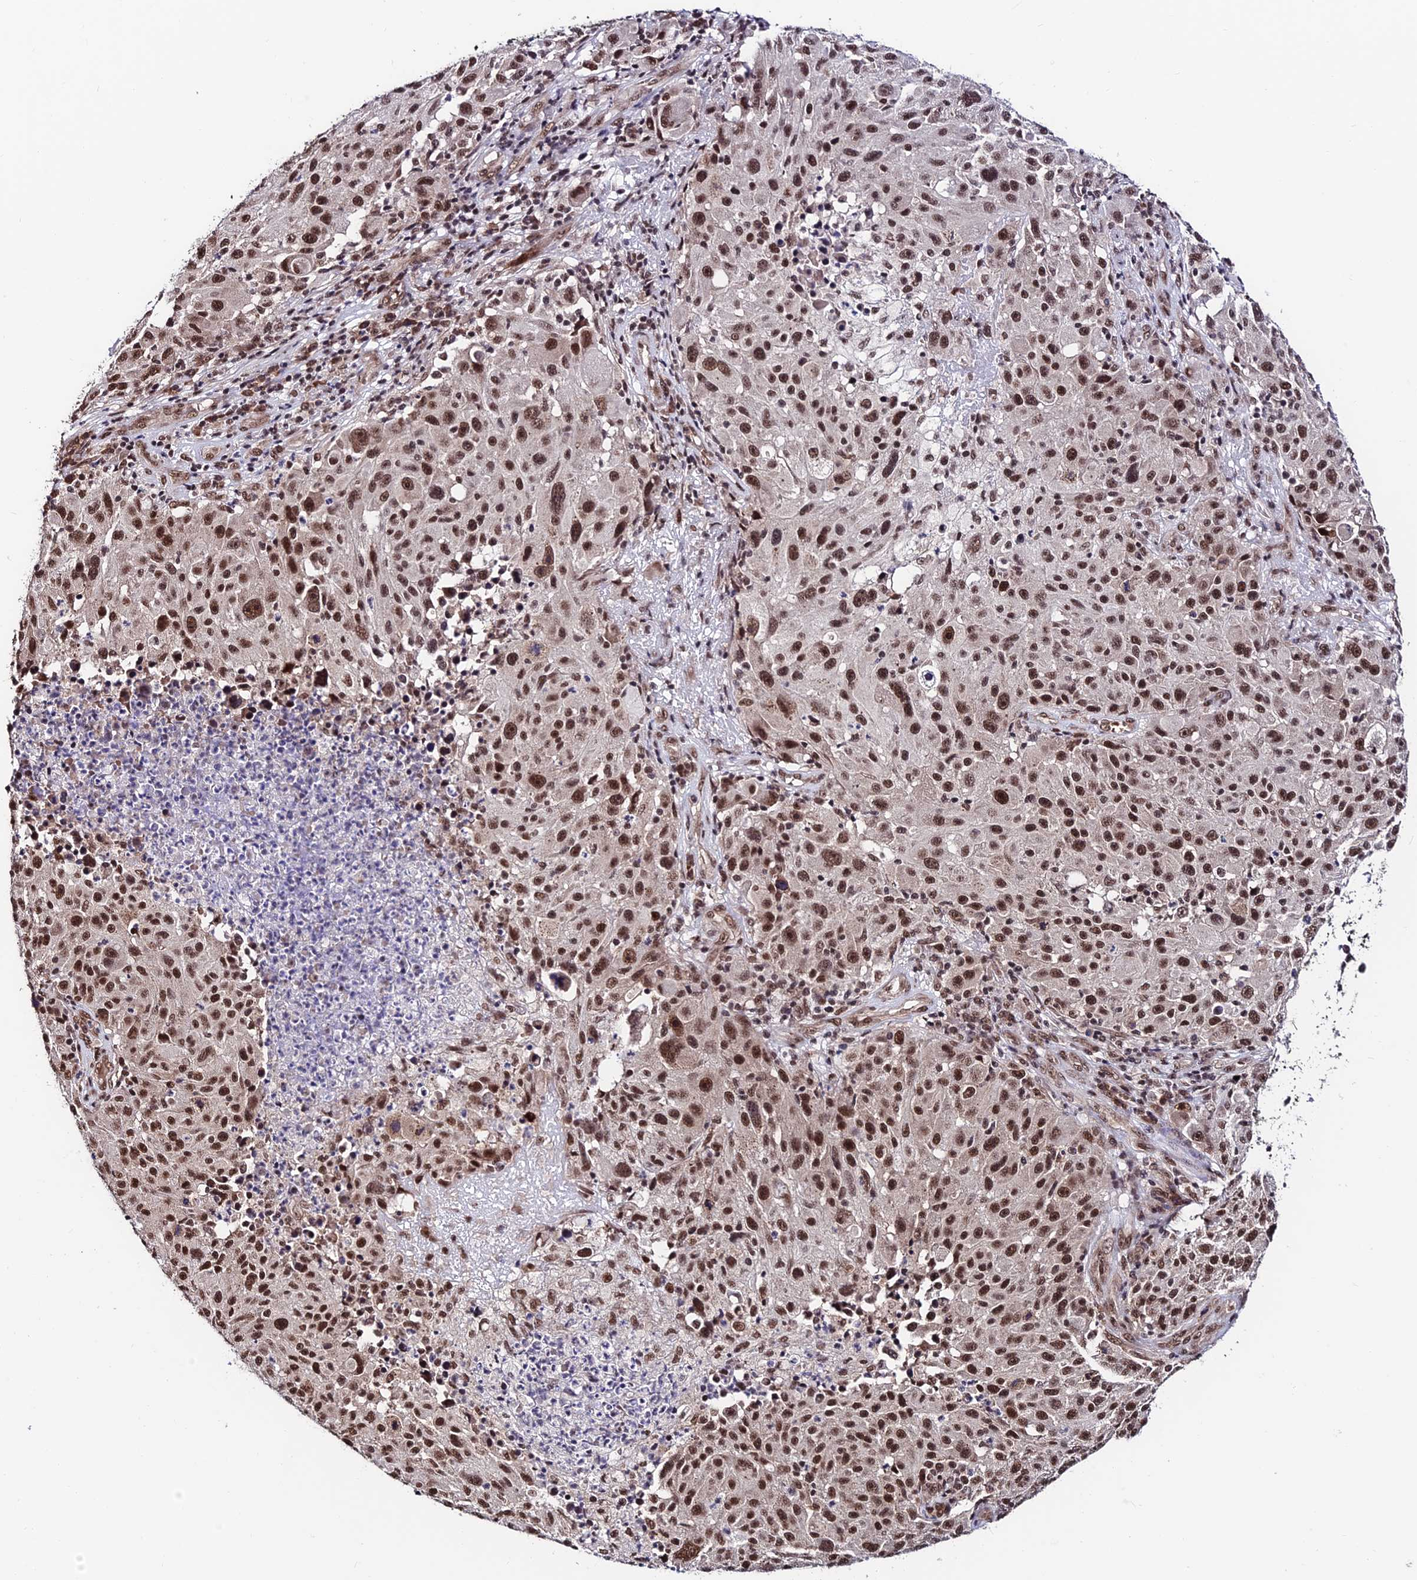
{"staining": {"intensity": "strong", "quantity": ">75%", "location": "nuclear"}, "tissue": "melanoma", "cell_type": "Tumor cells", "image_type": "cancer", "snomed": [{"axis": "morphology", "description": "Malignant melanoma, NOS"}, {"axis": "topography", "description": "Skin"}], "caption": "Tumor cells exhibit strong nuclear positivity in about >75% of cells in malignant melanoma.", "gene": "RBM42", "patient": {"sex": "male", "age": 53}}